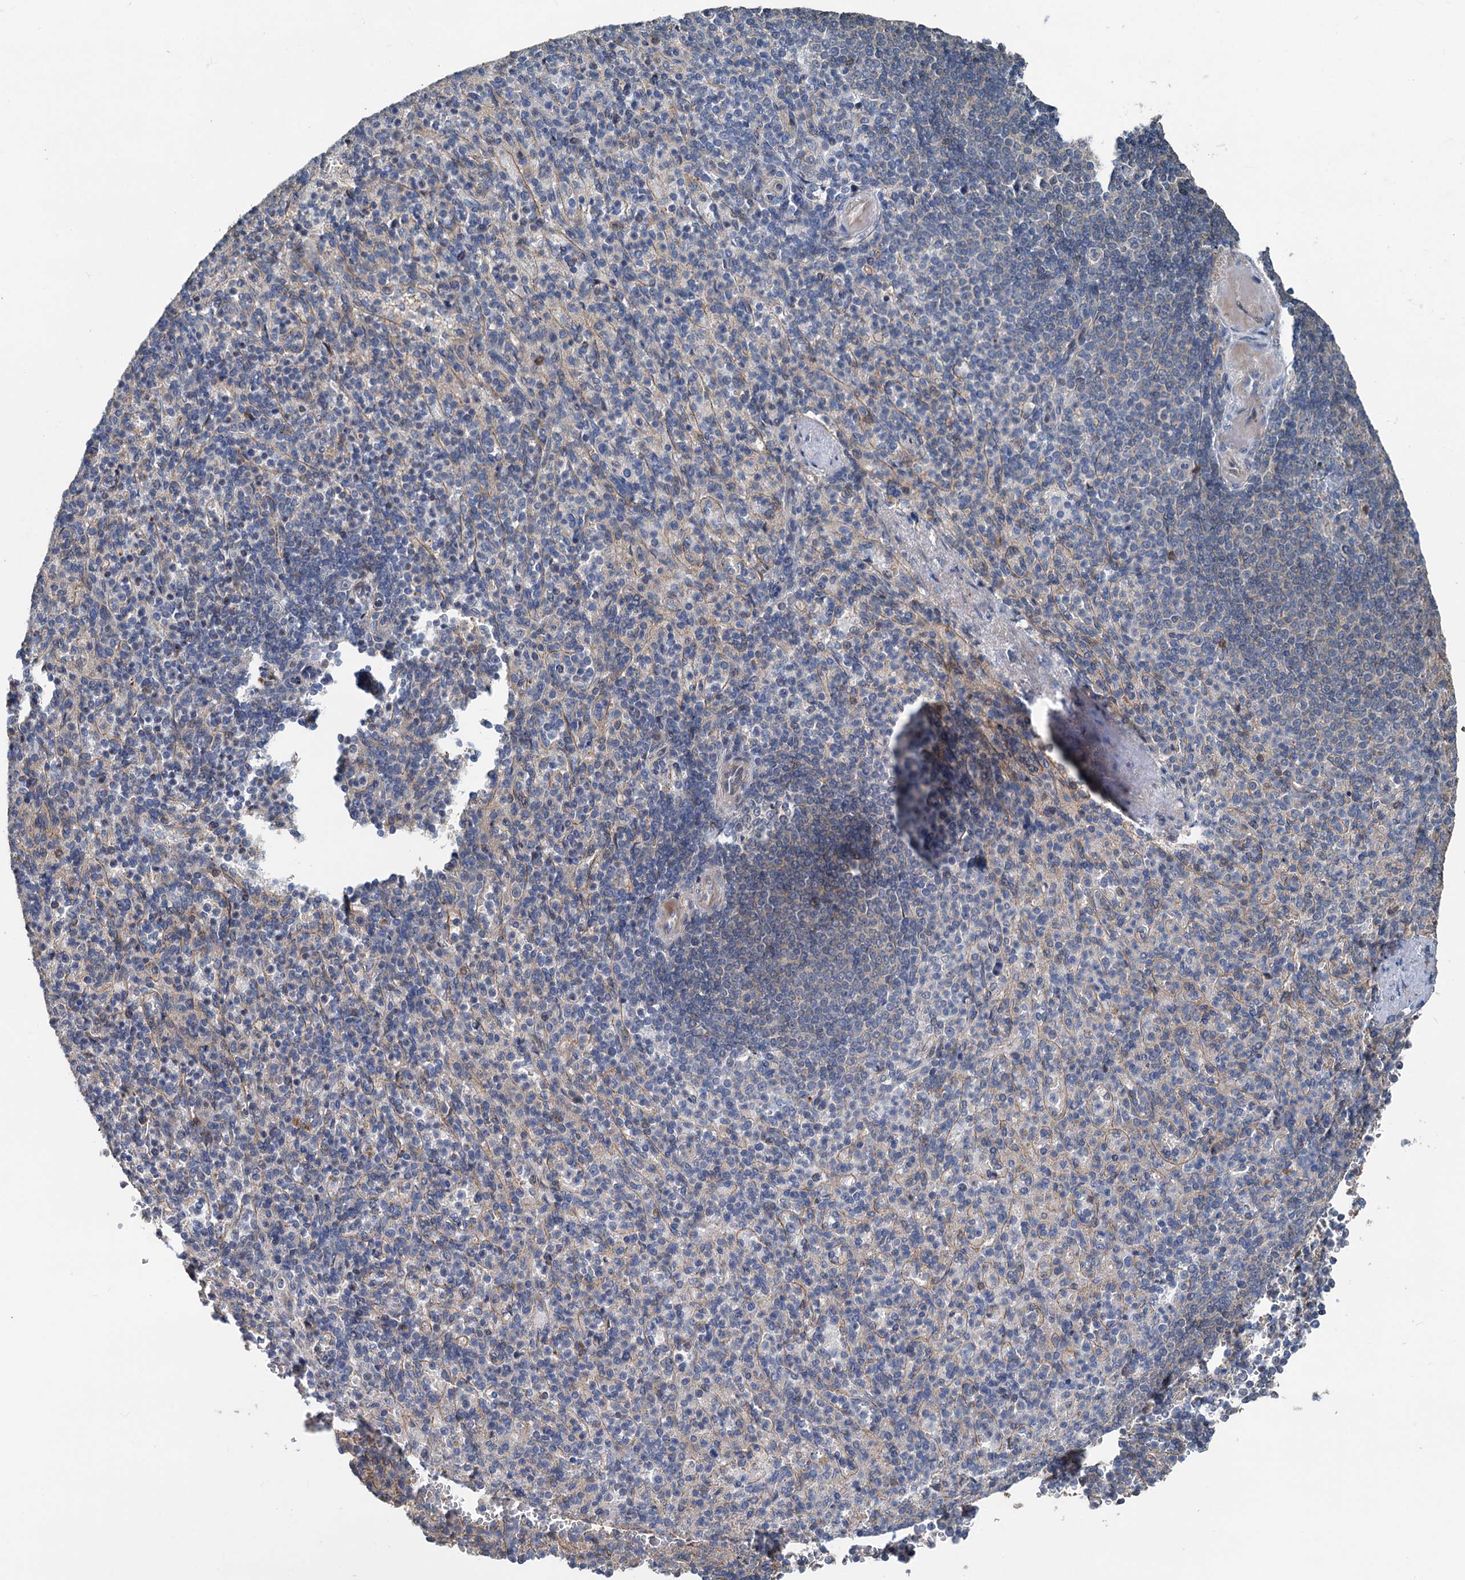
{"staining": {"intensity": "negative", "quantity": "none", "location": "none"}, "tissue": "spleen", "cell_type": "Cells in red pulp", "image_type": "normal", "snomed": [{"axis": "morphology", "description": "Normal tissue, NOS"}, {"axis": "topography", "description": "Spleen"}], "caption": "Immunohistochemistry photomicrograph of unremarkable spleen: spleen stained with DAB (3,3'-diaminobenzidine) shows no significant protein positivity in cells in red pulp. (Brightfield microscopy of DAB immunohistochemistry (IHC) at high magnification).", "gene": "TEDC1", "patient": {"sex": "female", "age": 74}}